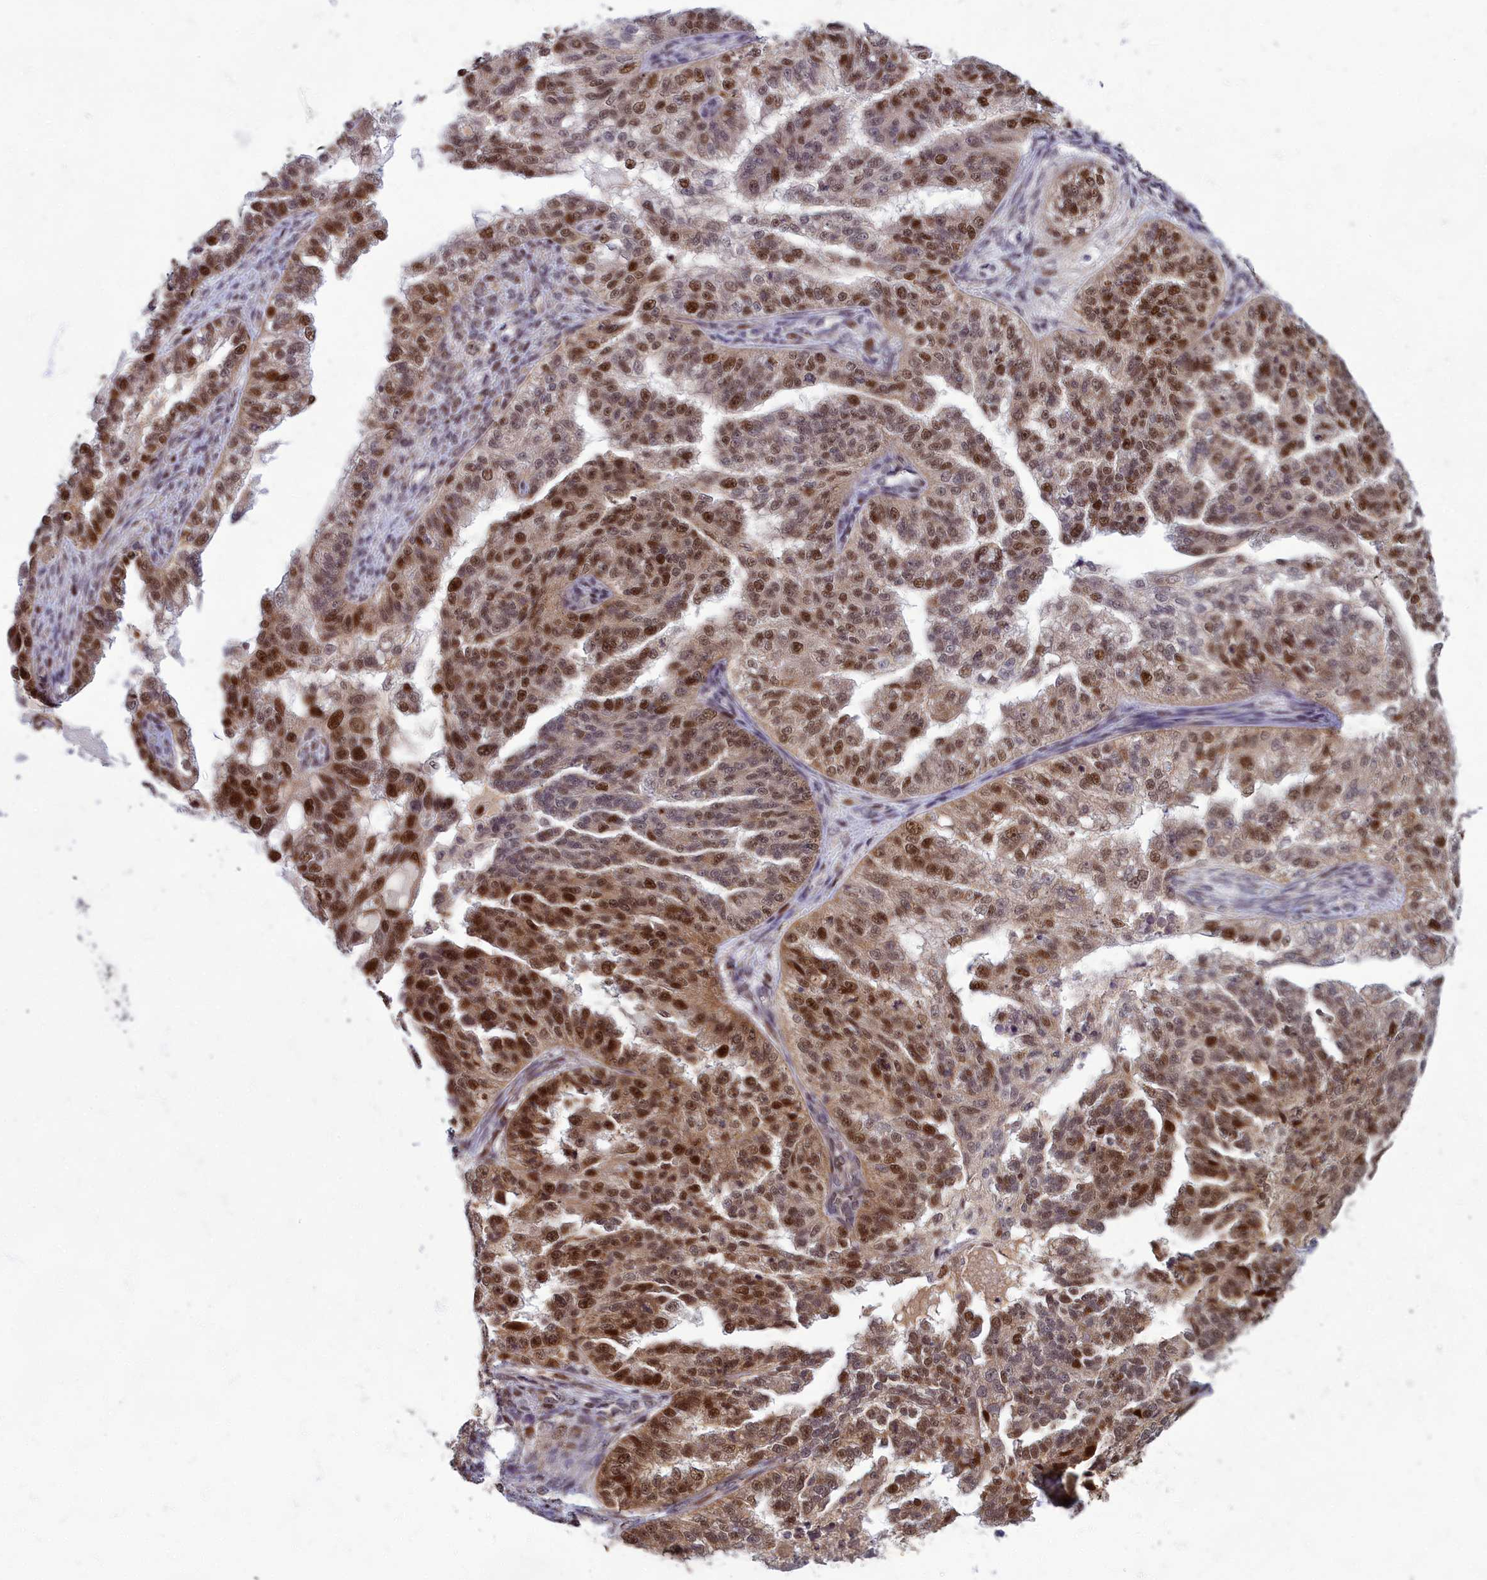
{"staining": {"intensity": "strong", "quantity": ">75%", "location": "nuclear"}, "tissue": "ovarian cancer", "cell_type": "Tumor cells", "image_type": "cancer", "snomed": [{"axis": "morphology", "description": "Cystadenocarcinoma, serous, NOS"}, {"axis": "topography", "description": "Ovary"}], "caption": "Tumor cells reveal strong nuclear expression in approximately >75% of cells in ovarian serous cystadenocarcinoma.", "gene": "EARS2", "patient": {"sex": "female", "age": 58}}